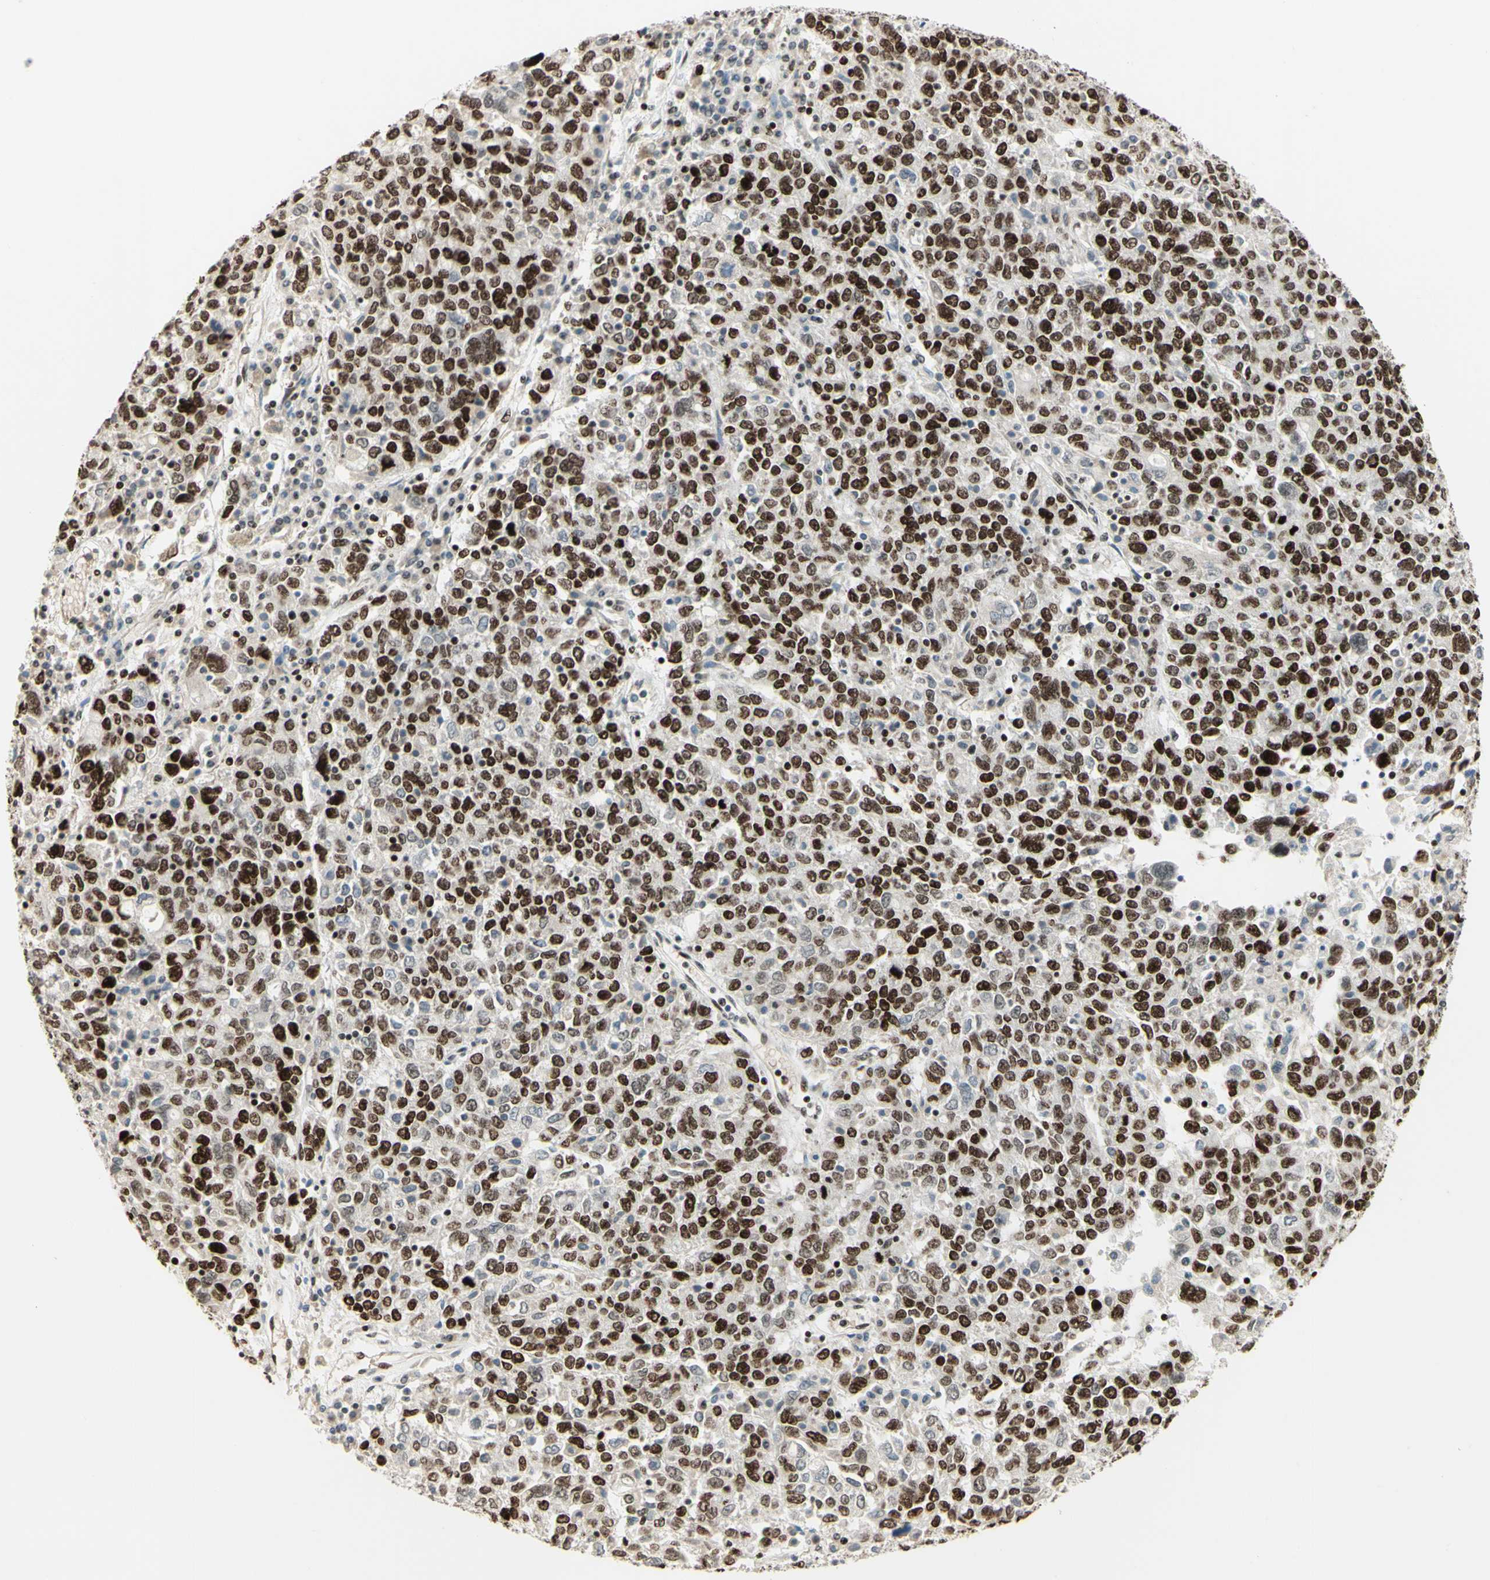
{"staining": {"intensity": "strong", "quantity": "25%-75%", "location": "nuclear"}, "tissue": "ovarian cancer", "cell_type": "Tumor cells", "image_type": "cancer", "snomed": [{"axis": "morphology", "description": "Carcinoma, endometroid"}, {"axis": "topography", "description": "Ovary"}], "caption": "IHC histopathology image of ovarian endometroid carcinoma stained for a protein (brown), which exhibits high levels of strong nuclear expression in about 25%-75% of tumor cells.", "gene": "CDKL5", "patient": {"sex": "female", "age": 62}}